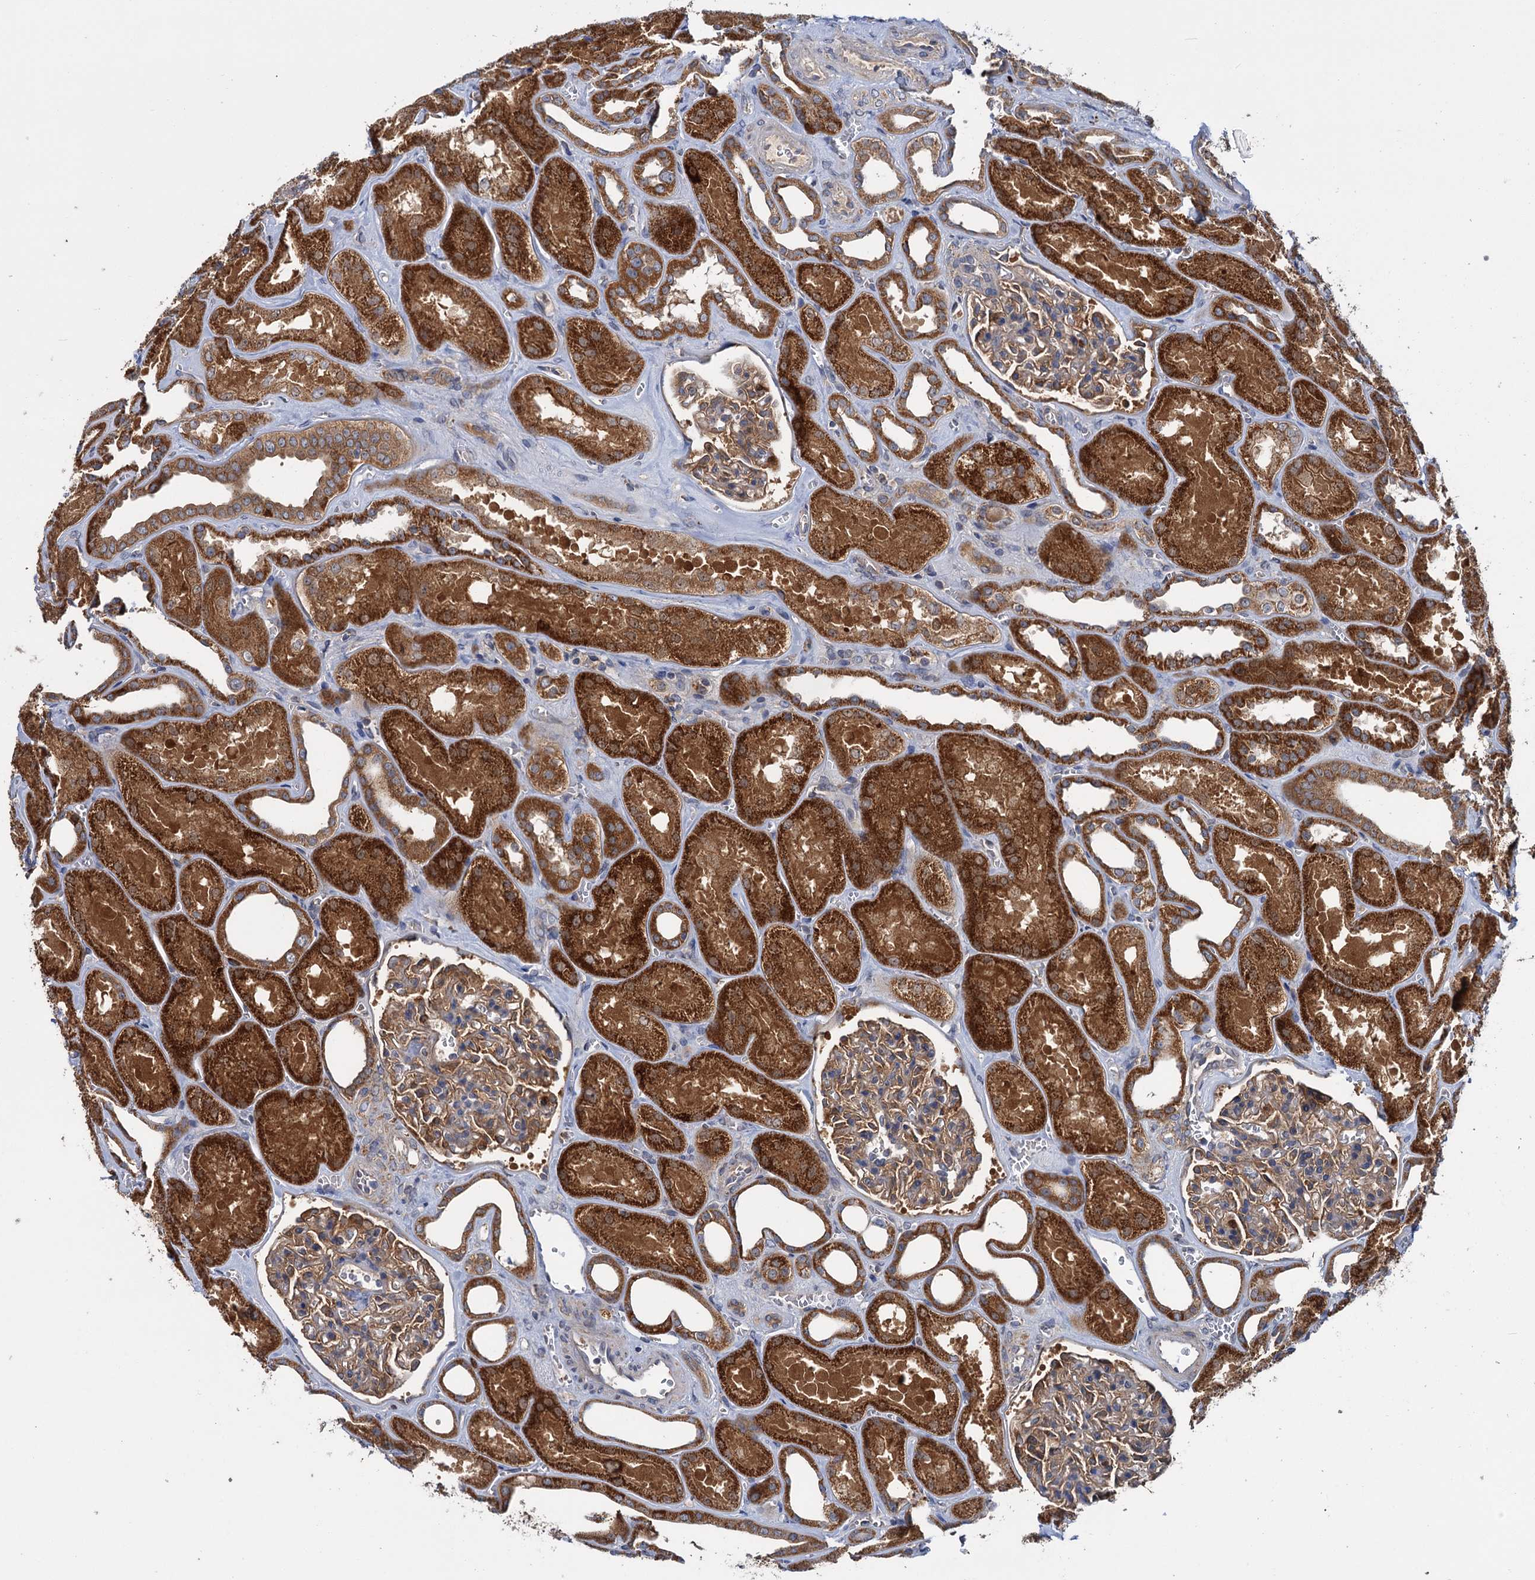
{"staining": {"intensity": "moderate", "quantity": "25%-75%", "location": "cytoplasmic/membranous"}, "tissue": "kidney", "cell_type": "Cells in glomeruli", "image_type": "normal", "snomed": [{"axis": "morphology", "description": "Normal tissue, NOS"}, {"axis": "morphology", "description": "Adenocarcinoma, NOS"}, {"axis": "topography", "description": "Kidney"}], "caption": "A medium amount of moderate cytoplasmic/membranous positivity is seen in about 25%-75% of cells in glomeruli in unremarkable kidney.", "gene": "DYNC2H1", "patient": {"sex": "female", "age": 68}}